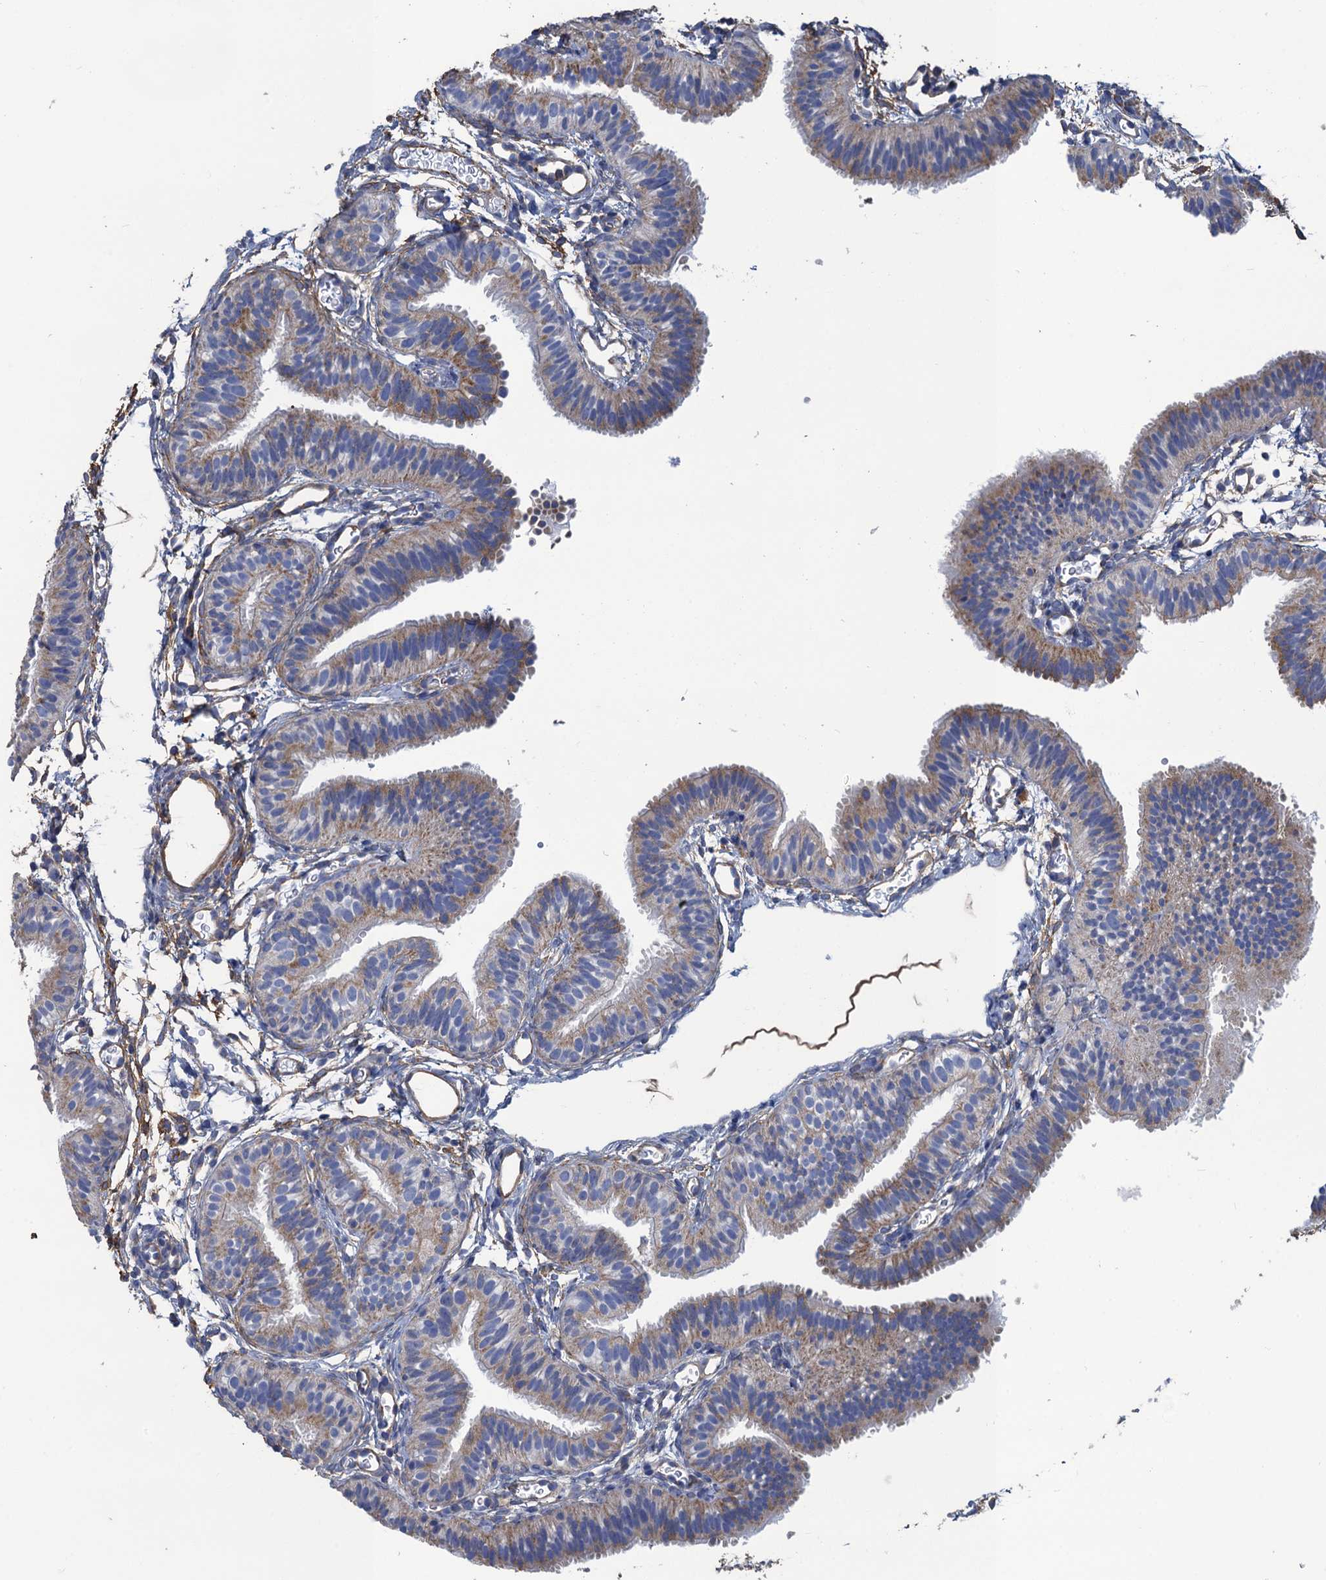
{"staining": {"intensity": "strong", "quantity": "25%-75%", "location": "cytoplasmic/membranous"}, "tissue": "fallopian tube", "cell_type": "Glandular cells", "image_type": "normal", "snomed": [{"axis": "morphology", "description": "Normal tissue, NOS"}, {"axis": "topography", "description": "Fallopian tube"}], "caption": "Immunohistochemistry (IHC) micrograph of normal fallopian tube stained for a protein (brown), which shows high levels of strong cytoplasmic/membranous positivity in approximately 25%-75% of glandular cells.", "gene": "ENSG00000260643", "patient": {"sex": "female", "age": 35}}